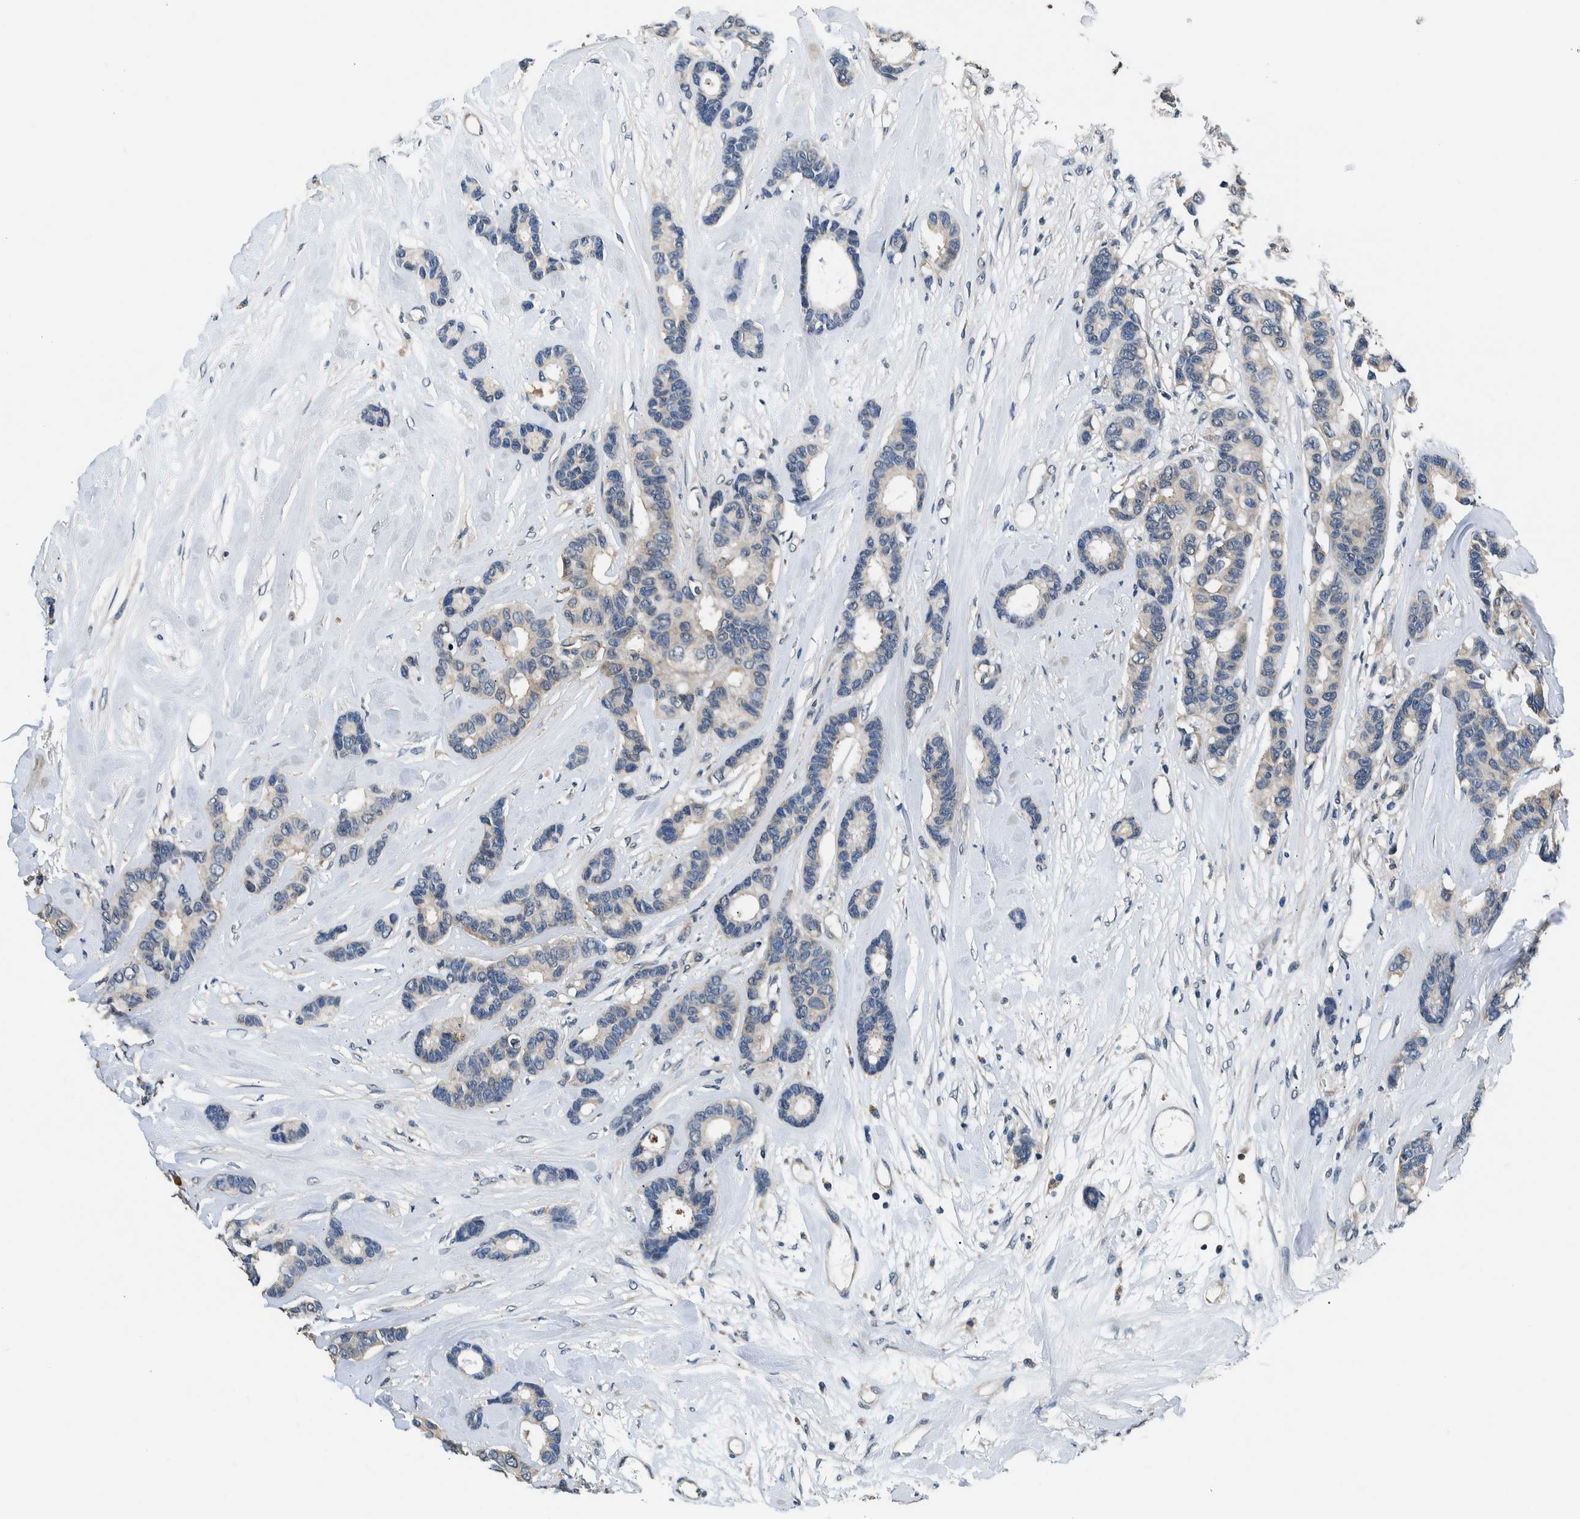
{"staining": {"intensity": "negative", "quantity": "none", "location": "none"}, "tissue": "breast cancer", "cell_type": "Tumor cells", "image_type": "cancer", "snomed": [{"axis": "morphology", "description": "Duct carcinoma"}, {"axis": "topography", "description": "Breast"}], "caption": "Immunohistochemistry histopathology image of neoplastic tissue: breast cancer (invasive ductal carcinoma) stained with DAB exhibits no significant protein expression in tumor cells.", "gene": "NIBAN2", "patient": {"sex": "female", "age": 87}}